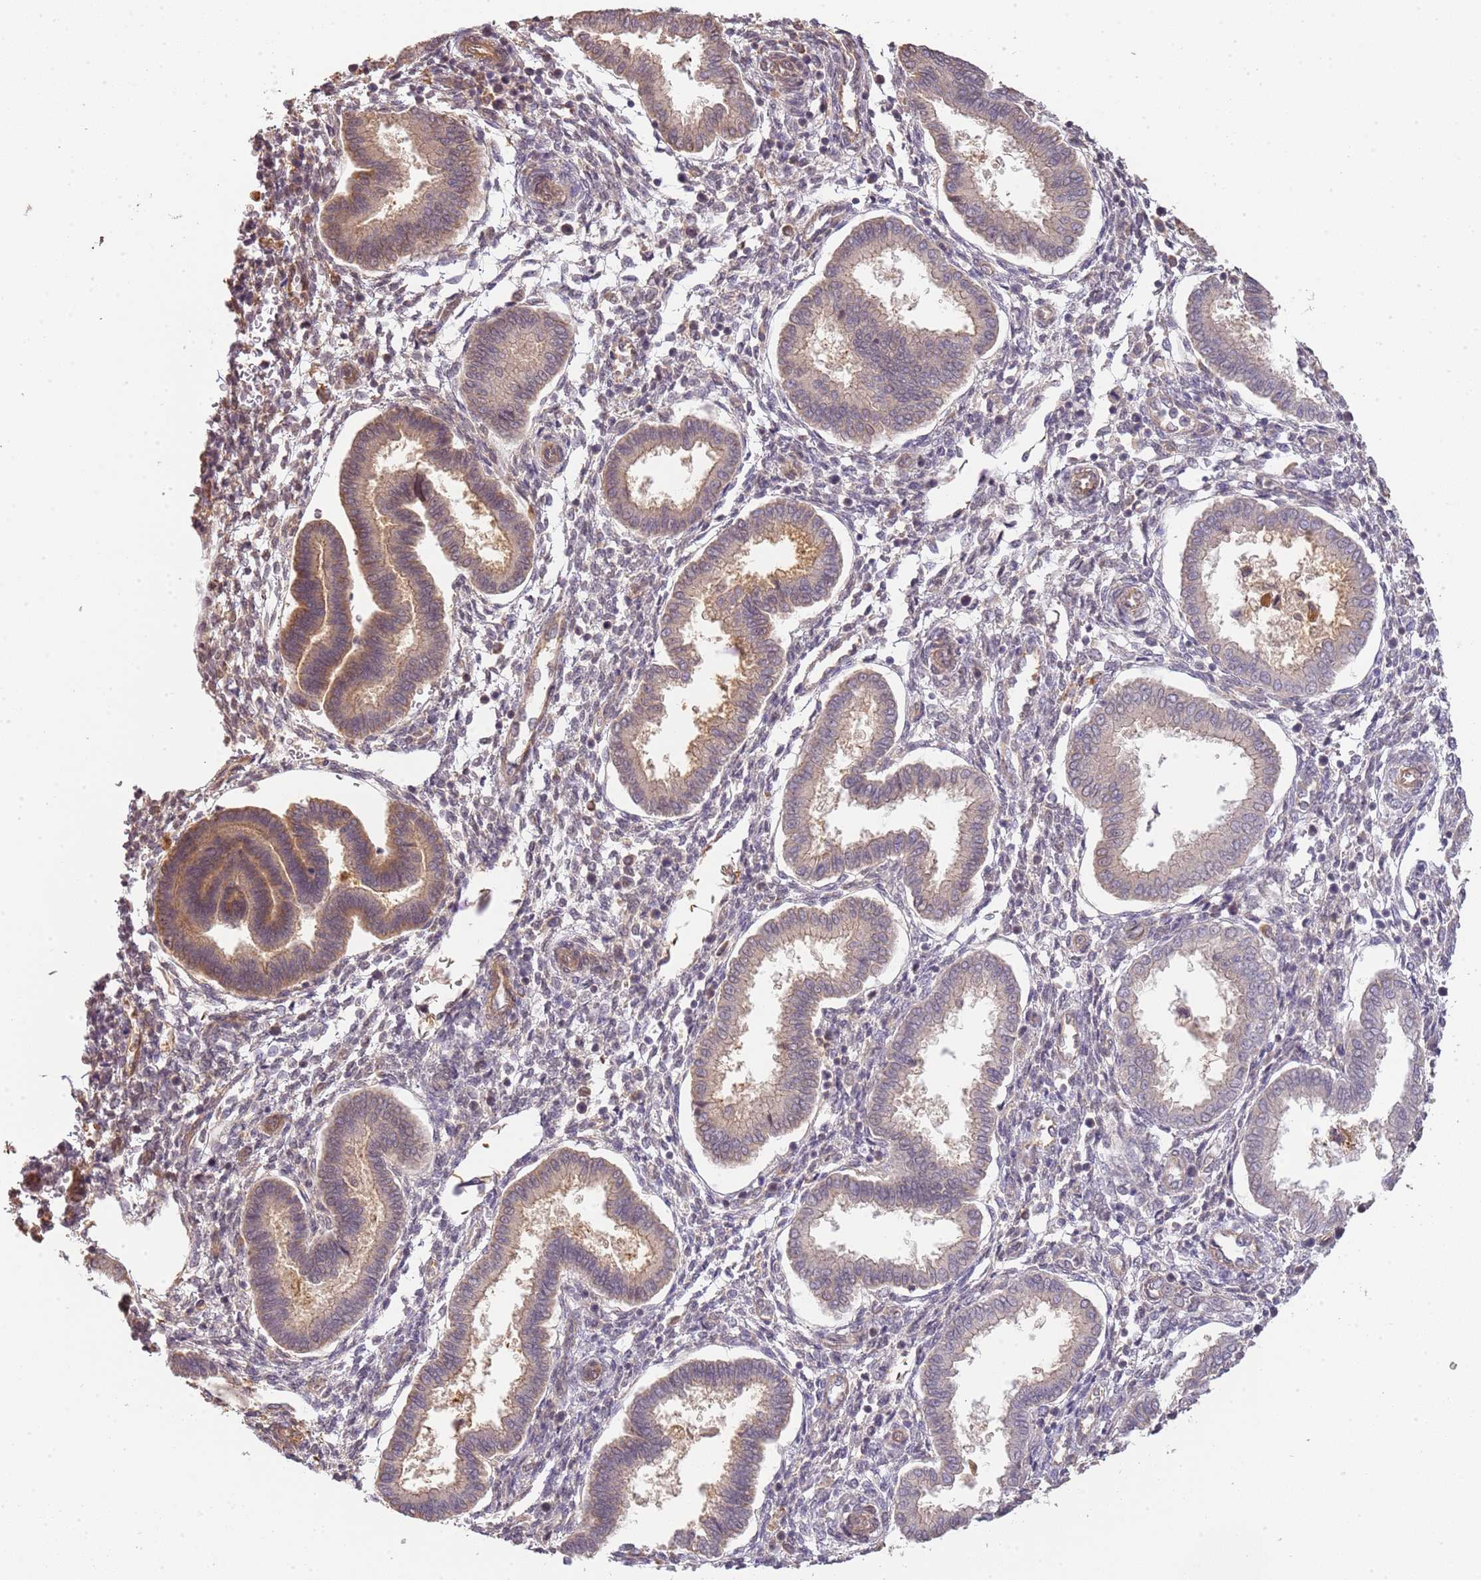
{"staining": {"intensity": "weak", "quantity": "25%-75%", "location": "cytoplasmic/membranous"}, "tissue": "endometrium", "cell_type": "Cells in endometrial stroma", "image_type": "normal", "snomed": [{"axis": "morphology", "description": "Normal tissue, NOS"}, {"axis": "topography", "description": "Endometrium"}], "caption": "Immunohistochemical staining of normal human endometrium demonstrates 25%-75% levels of weak cytoplasmic/membranous protein staining in about 25%-75% of cells in endometrial stroma.", "gene": "SURF2", "patient": {"sex": "female", "age": 24}}